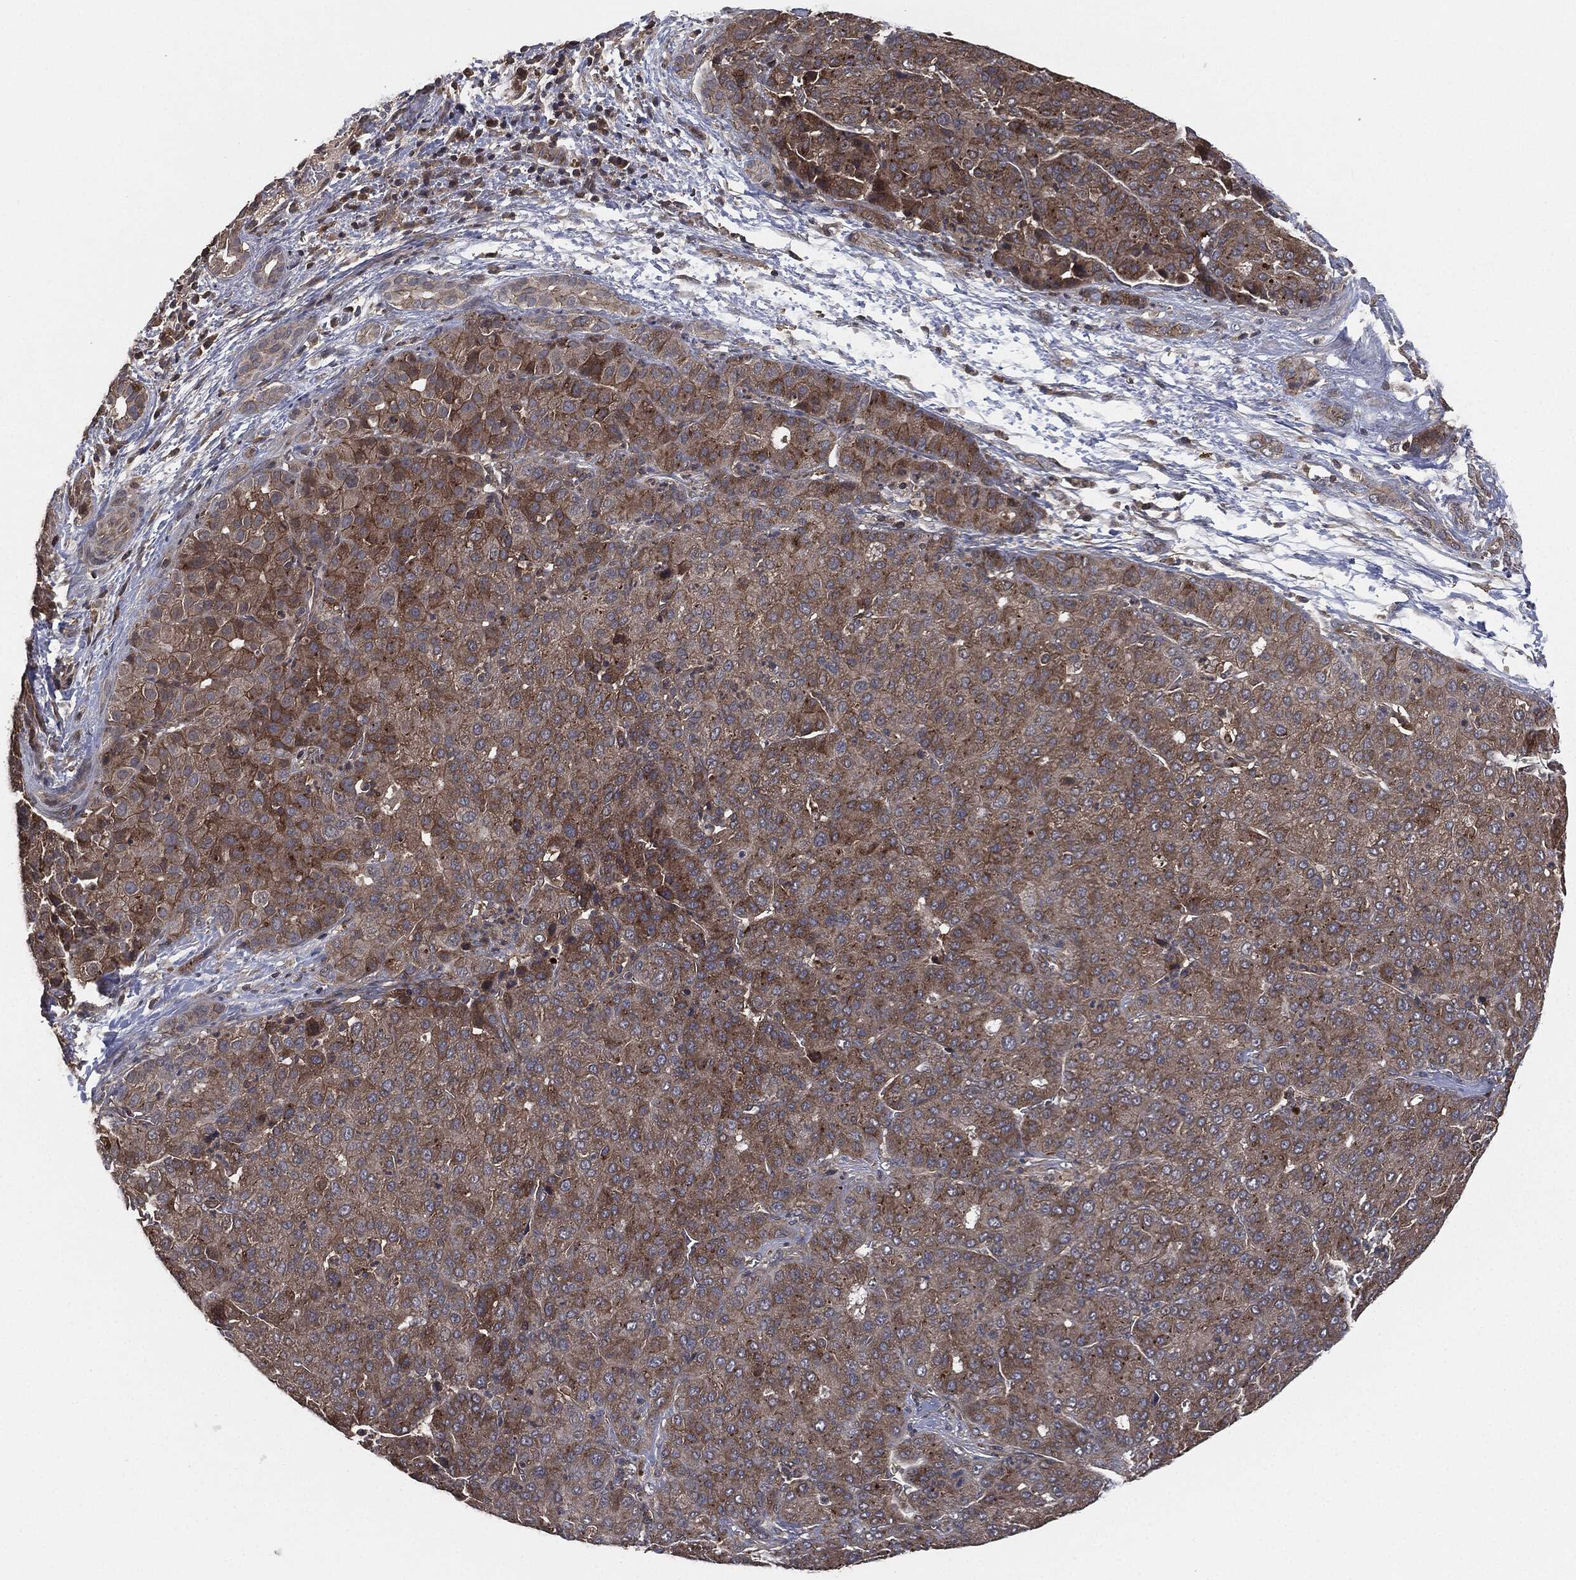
{"staining": {"intensity": "moderate", "quantity": "<25%", "location": "cytoplasmic/membranous"}, "tissue": "liver cancer", "cell_type": "Tumor cells", "image_type": "cancer", "snomed": [{"axis": "morphology", "description": "Carcinoma, Hepatocellular, NOS"}, {"axis": "topography", "description": "Liver"}], "caption": "Liver hepatocellular carcinoma stained with DAB immunohistochemistry (IHC) shows low levels of moderate cytoplasmic/membranous expression in approximately <25% of tumor cells. Immunohistochemistry stains the protein in brown and the nuclei are stained blue.", "gene": "ERBIN", "patient": {"sex": "male", "age": 65}}